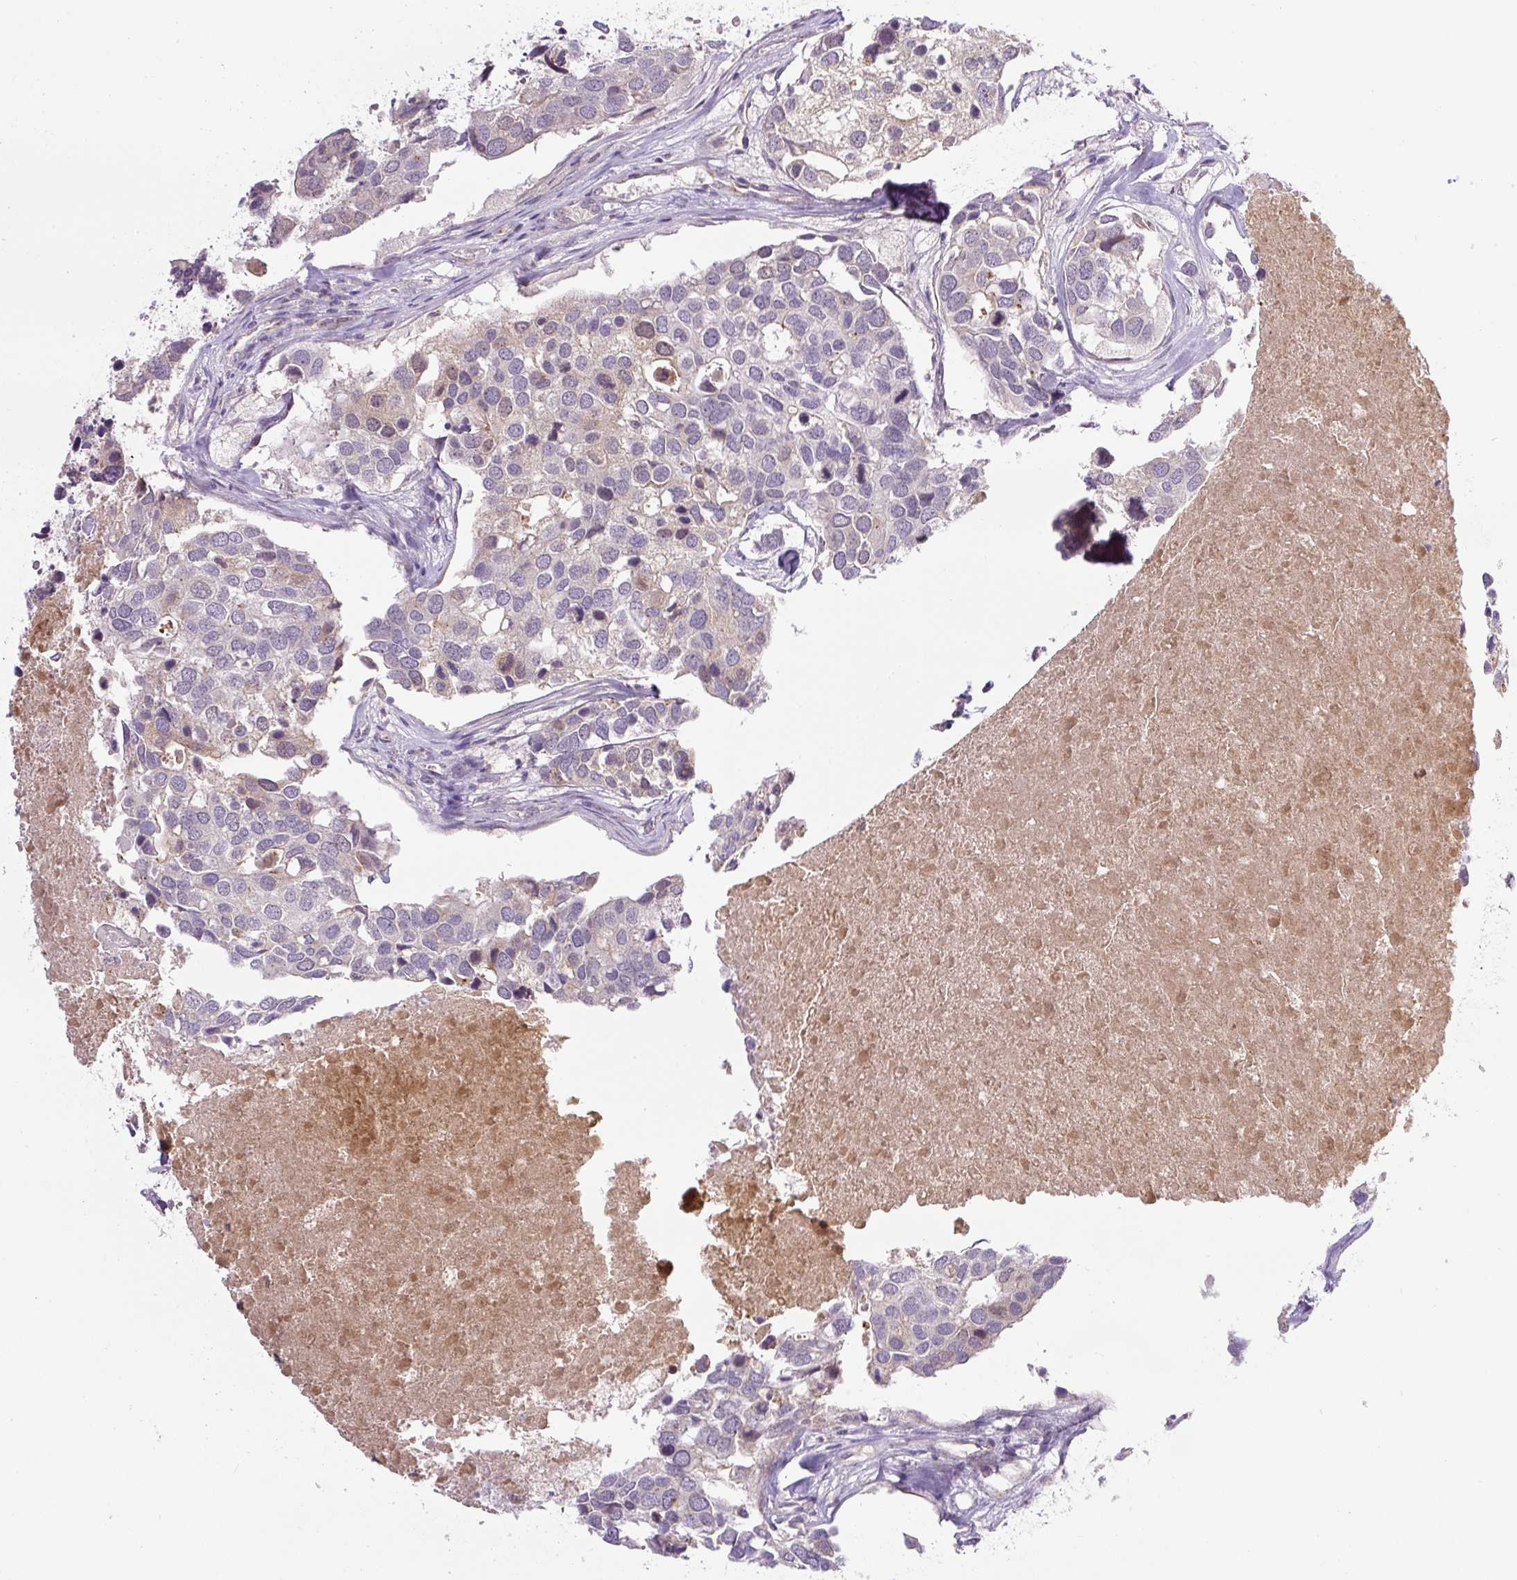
{"staining": {"intensity": "negative", "quantity": "none", "location": "none"}, "tissue": "breast cancer", "cell_type": "Tumor cells", "image_type": "cancer", "snomed": [{"axis": "morphology", "description": "Duct carcinoma"}, {"axis": "topography", "description": "Breast"}], "caption": "DAB immunohistochemical staining of intraductal carcinoma (breast) shows no significant positivity in tumor cells. (Stains: DAB immunohistochemistry (IHC) with hematoxylin counter stain, Microscopy: brightfield microscopy at high magnification).", "gene": "PCM1", "patient": {"sex": "female", "age": 83}}